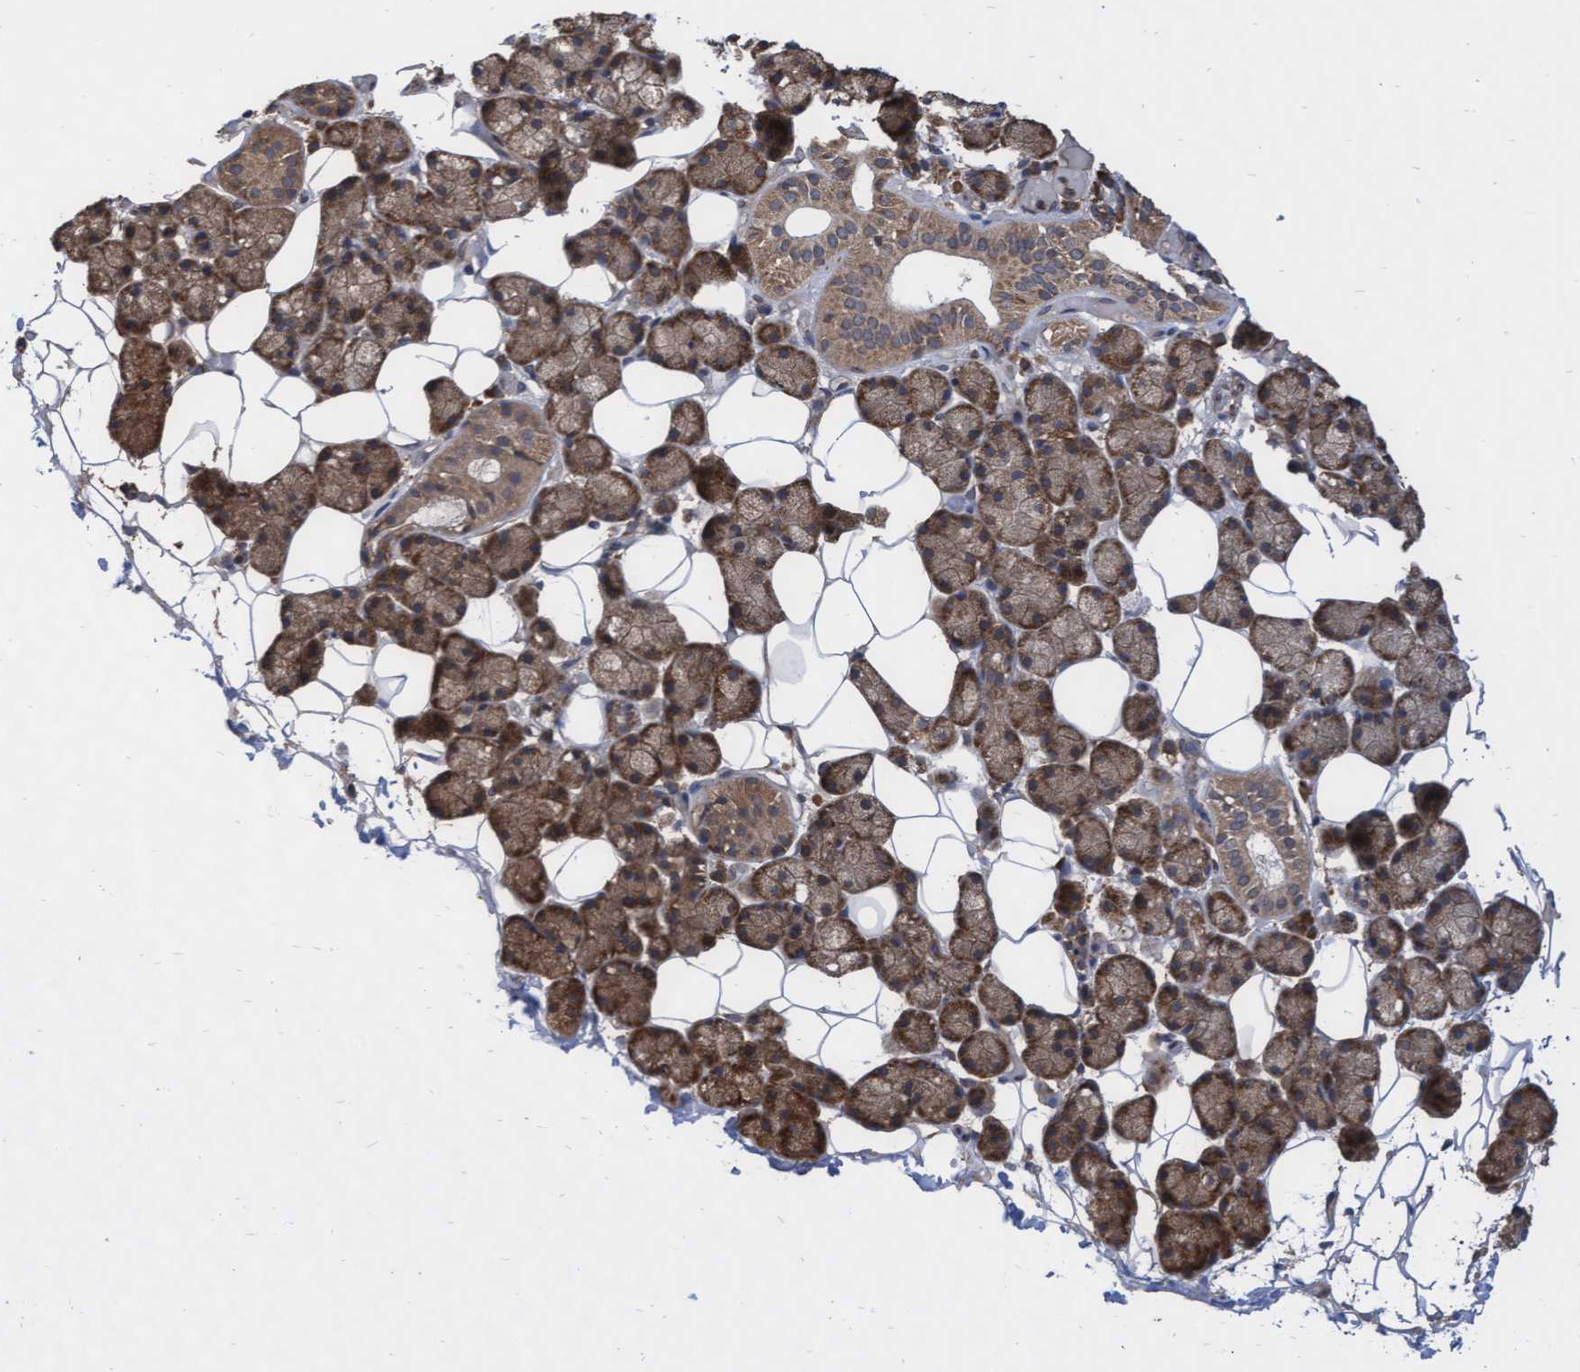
{"staining": {"intensity": "moderate", "quantity": ">75%", "location": "cytoplasmic/membranous"}, "tissue": "salivary gland", "cell_type": "Glandular cells", "image_type": "normal", "snomed": [{"axis": "morphology", "description": "Normal tissue, NOS"}, {"axis": "topography", "description": "Salivary gland"}], "caption": "Immunohistochemical staining of normal human salivary gland demonstrates medium levels of moderate cytoplasmic/membranous staining in approximately >75% of glandular cells. Ihc stains the protein in brown and the nuclei are stained blue.", "gene": "ABCF2", "patient": {"sex": "female", "age": 33}}